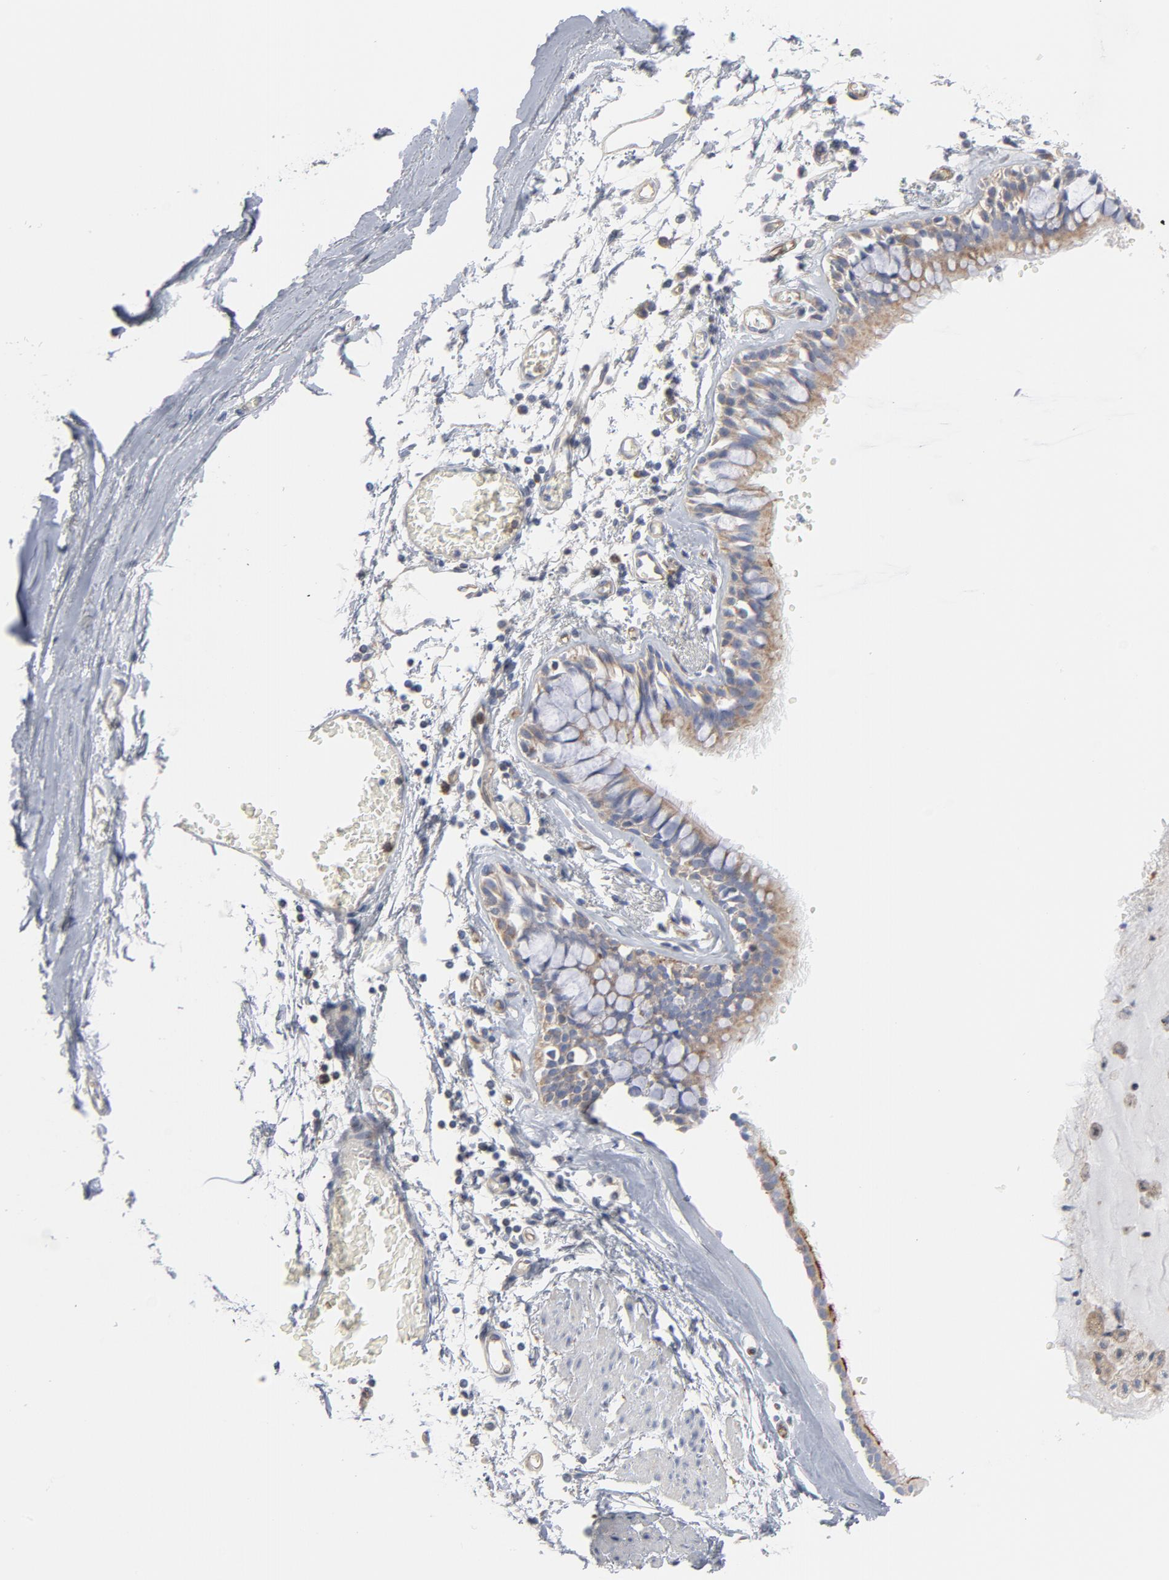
{"staining": {"intensity": "moderate", "quantity": ">75%", "location": "cytoplasmic/membranous"}, "tissue": "bronchus", "cell_type": "Respiratory epithelial cells", "image_type": "normal", "snomed": [{"axis": "morphology", "description": "Normal tissue, NOS"}, {"axis": "topography", "description": "Bronchus"}, {"axis": "topography", "description": "Lung"}], "caption": "Protein staining displays moderate cytoplasmic/membranous expression in about >75% of respiratory epithelial cells in benign bronchus. Nuclei are stained in blue.", "gene": "OXA1L", "patient": {"sex": "female", "age": 56}}